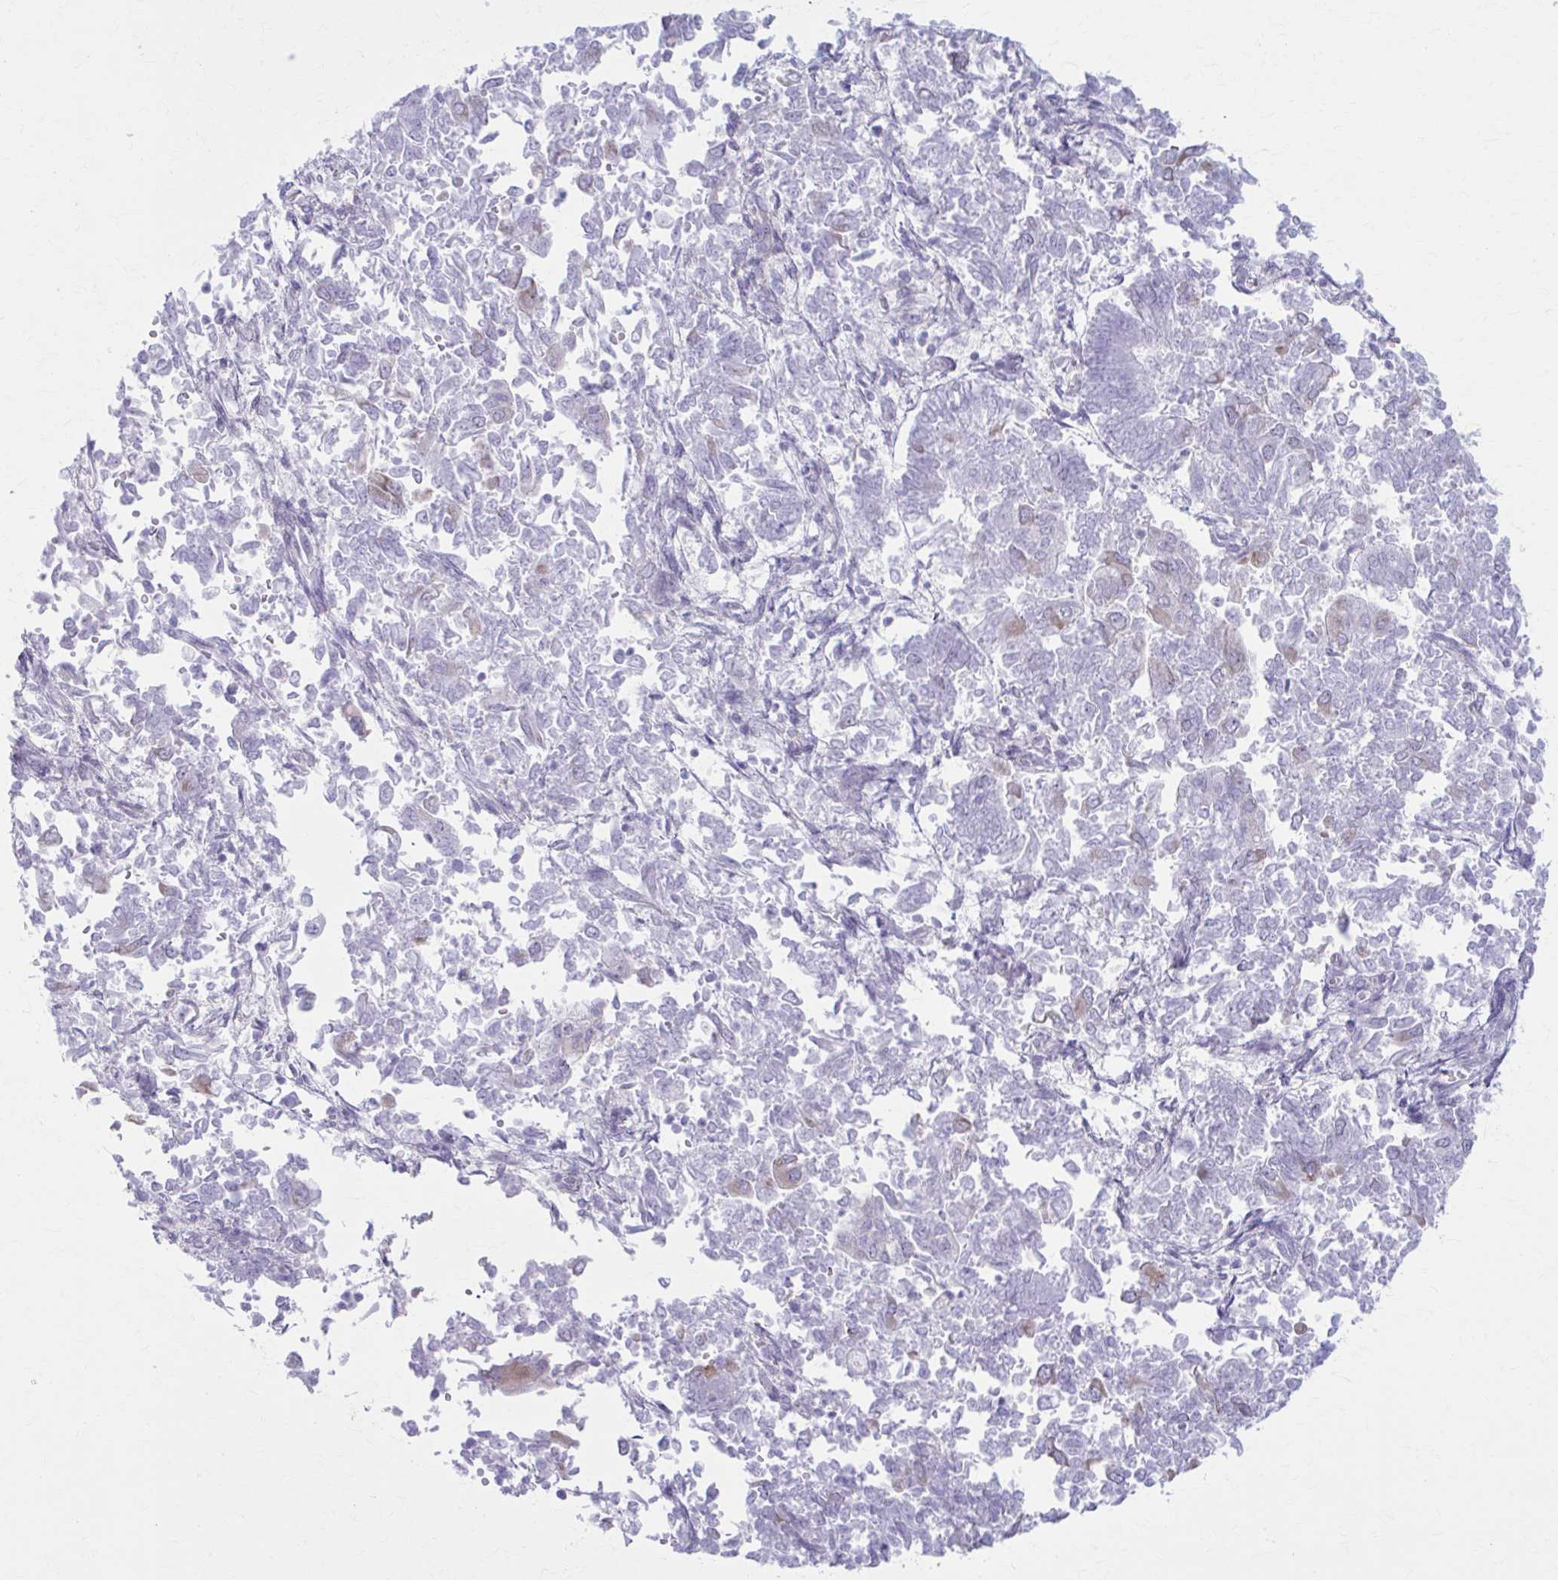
{"staining": {"intensity": "negative", "quantity": "none", "location": "none"}, "tissue": "endometrial cancer", "cell_type": "Tumor cells", "image_type": "cancer", "snomed": [{"axis": "morphology", "description": "Adenocarcinoma, NOS"}, {"axis": "topography", "description": "Endometrium"}], "caption": "Tumor cells are negative for protein expression in human endometrial adenocarcinoma.", "gene": "PRKRA", "patient": {"sex": "female", "age": 65}}